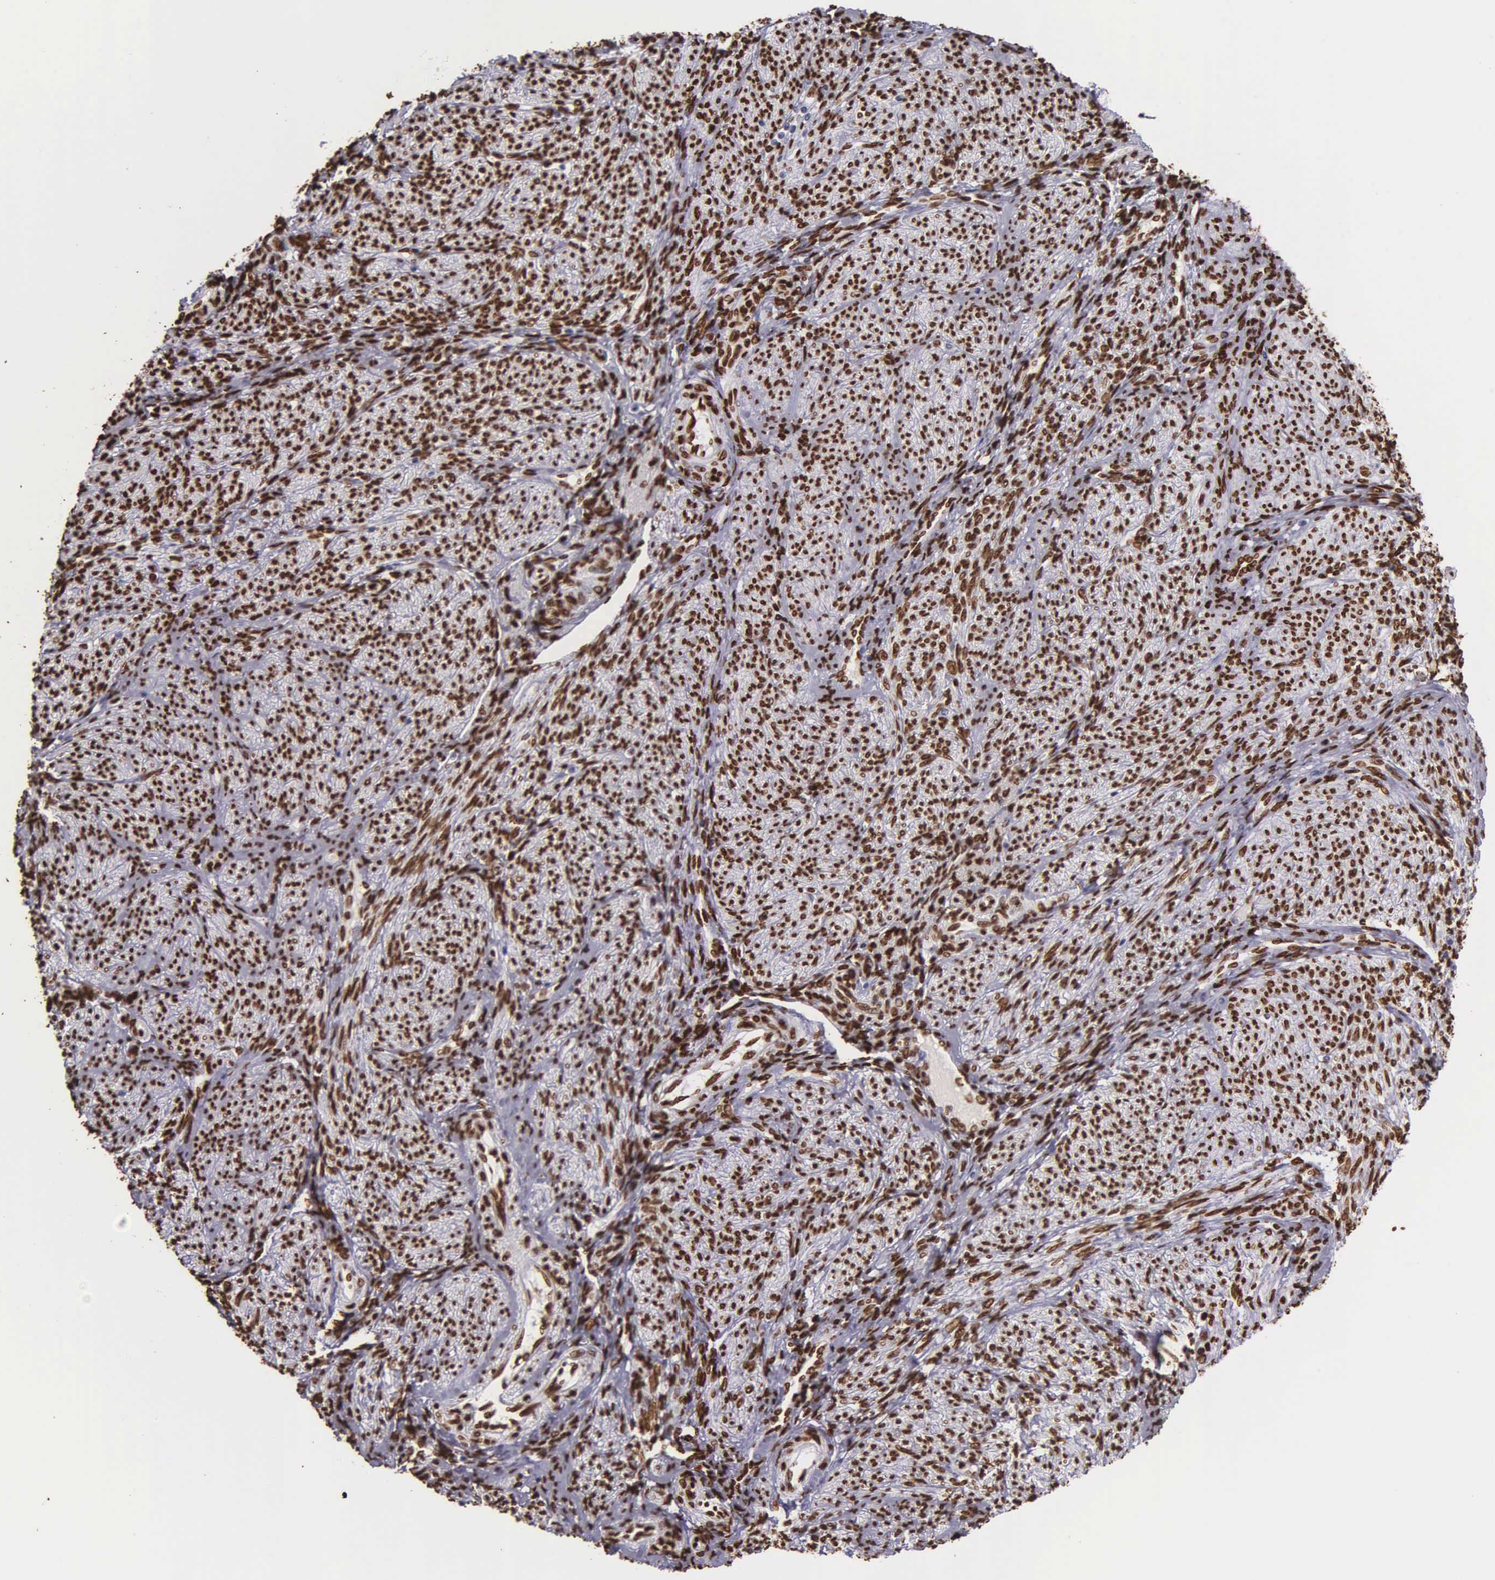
{"staining": {"intensity": "strong", "quantity": ">75%", "location": "nuclear"}, "tissue": "endometrium", "cell_type": "Cells in endometrial stroma", "image_type": "normal", "snomed": [{"axis": "morphology", "description": "Normal tissue, NOS"}, {"axis": "topography", "description": "Endometrium"}], "caption": "IHC photomicrograph of unremarkable endometrium stained for a protein (brown), which shows high levels of strong nuclear positivity in approximately >75% of cells in endometrial stroma.", "gene": "H1", "patient": {"sex": "female", "age": 36}}